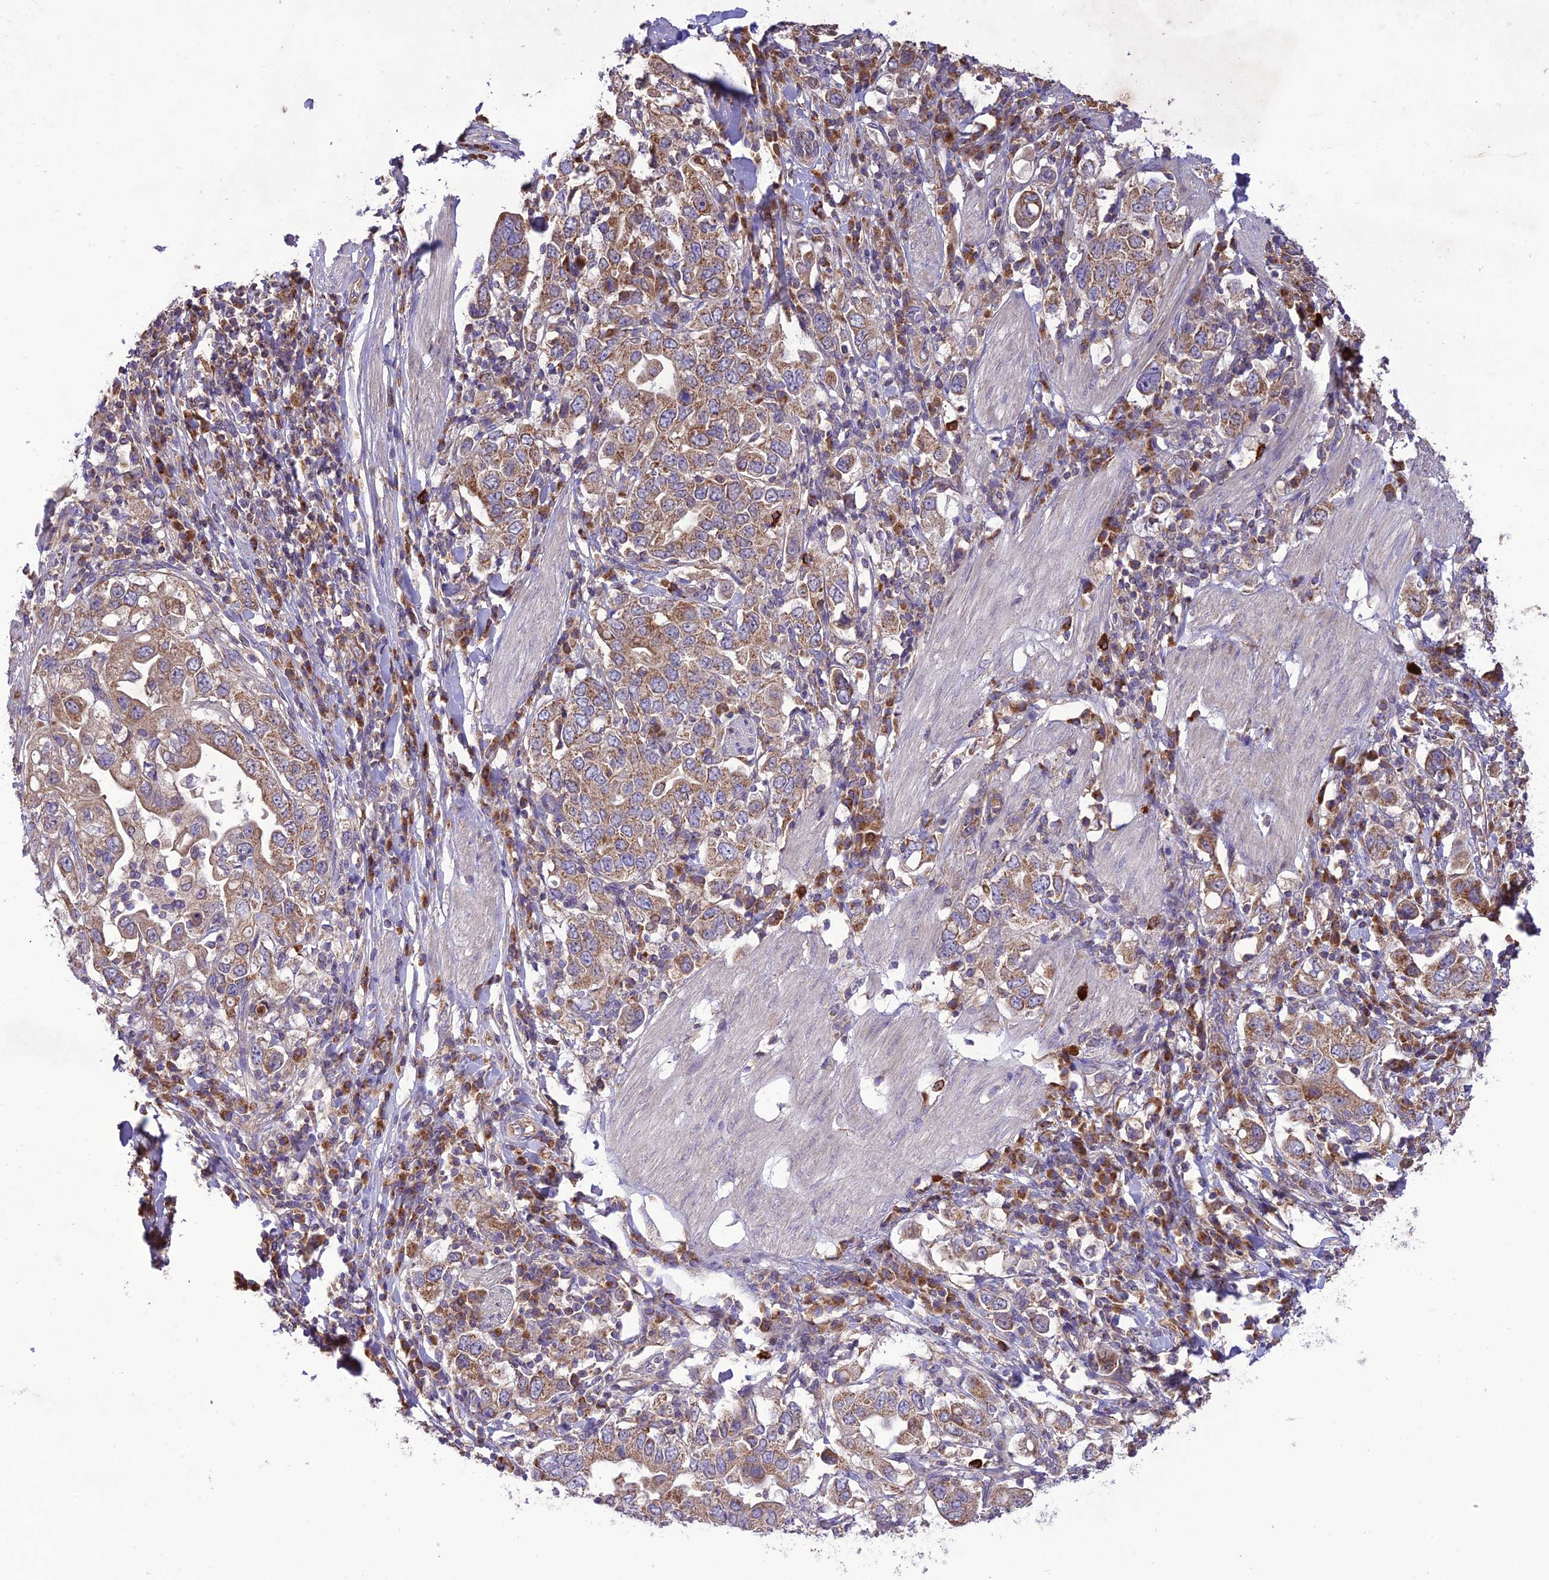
{"staining": {"intensity": "moderate", "quantity": "25%-75%", "location": "cytoplasmic/membranous"}, "tissue": "stomach cancer", "cell_type": "Tumor cells", "image_type": "cancer", "snomed": [{"axis": "morphology", "description": "Adenocarcinoma, NOS"}, {"axis": "topography", "description": "Stomach, upper"}], "caption": "A medium amount of moderate cytoplasmic/membranous positivity is appreciated in about 25%-75% of tumor cells in stomach cancer (adenocarcinoma) tissue. (DAB (3,3'-diaminobenzidine) = brown stain, brightfield microscopy at high magnification).", "gene": "NDUFAF1", "patient": {"sex": "male", "age": 62}}